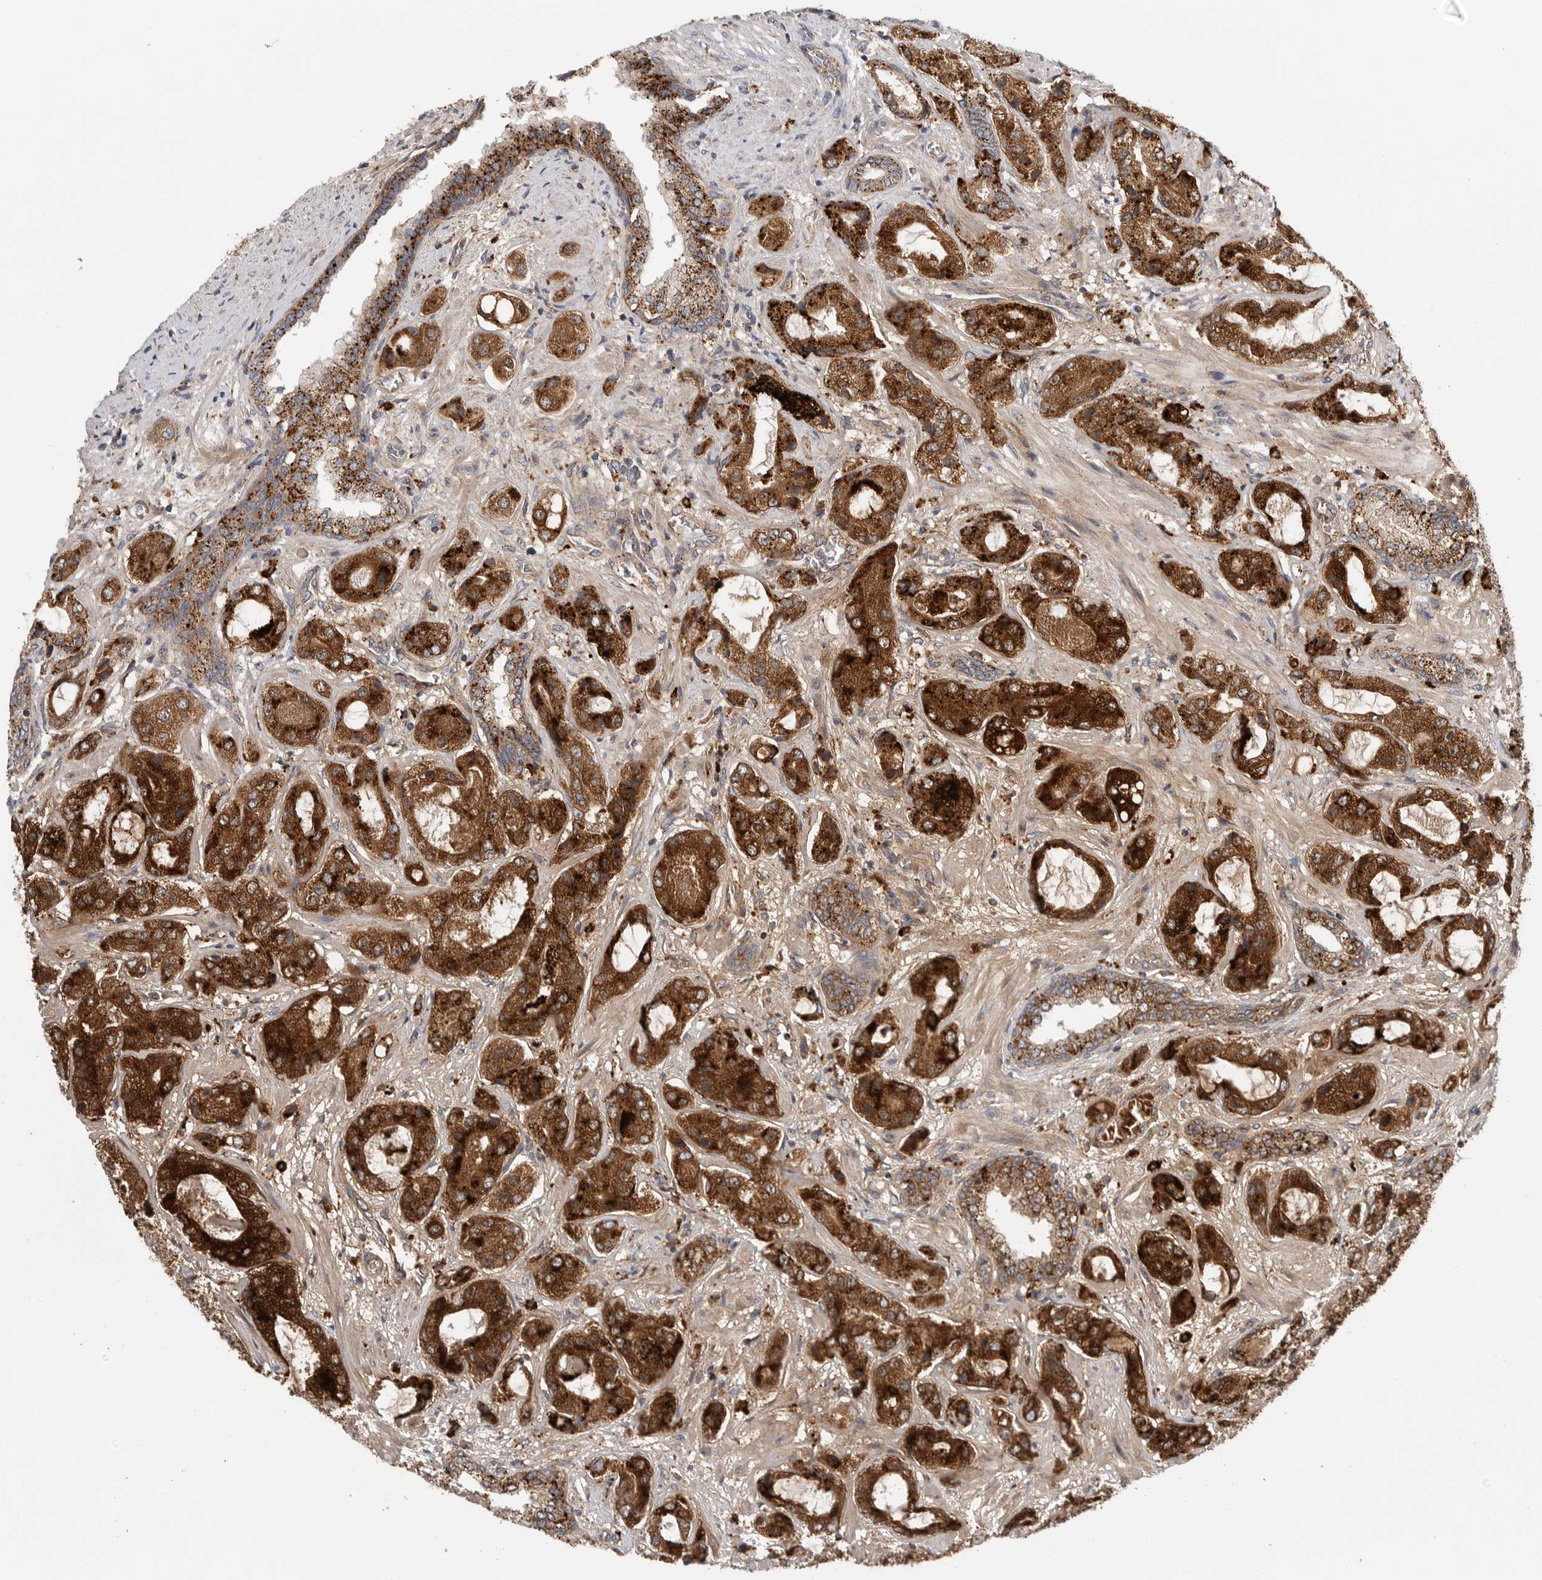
{"staining": {"intensity": "strong", "quantity": ">75%", "location": "cytoplasmic/membranous"}, "tissue": "prostate cancer", "cell_type": "Tumor cells", "image_type": "cancer", "snomed": [{"axis": "morphology", "description": "Normal tissue, NOS"}, {"axis": "morphology", "description": "Adenocarcinoma, High grade"}, {"axis": "topography", "description": "Prostate"}, {"axis": "topography", "description": "Peripheral nerve tissue"}], "caption": "Tumor cells display strong cytoplasmic/membranous positivity in about >75% of cells in prostate cancer (high-grade adenocarcinoma).", "gene": "GALNS", "patient": {"sex": "male", "age": 59}}